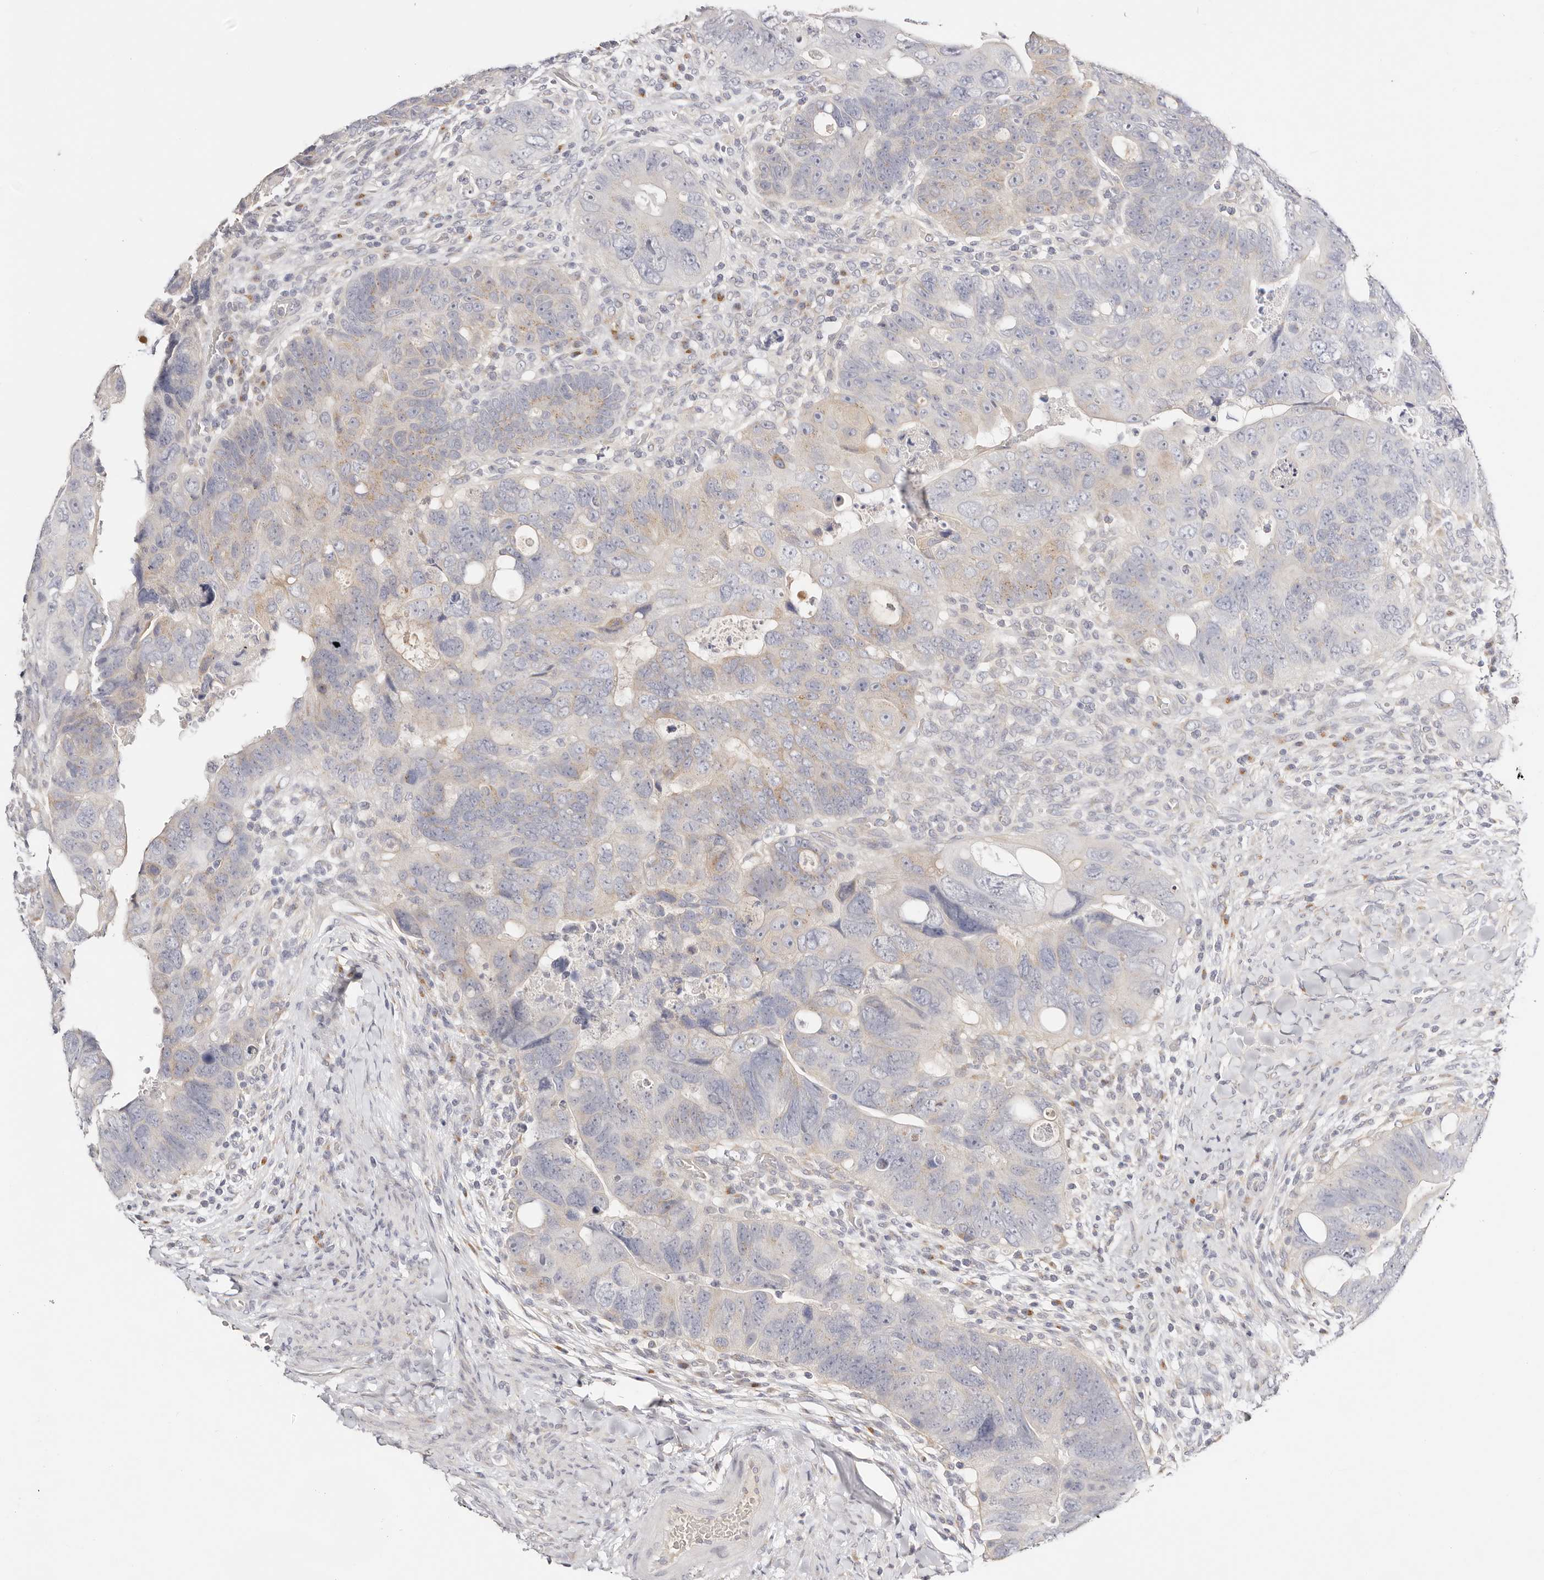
{"staining": {"intensity": "weak", "quantity": "<25%", "location": "cytoplasmic/membranous"}, "tissue": "colorectal cancer", "cell_type": "Tumor cells", "image_type": "cancer", "snomed": [{"axis": "morphology", "description": "Adenocarcinoma, NOS"}, {"axis": "topography", "description": "Rectum"}], "caption": "Tumor cells are negative for protein expression in human colorectal cancer.", "gene": "DNASE1", "patient": {"sex": "male", "age": 59}}